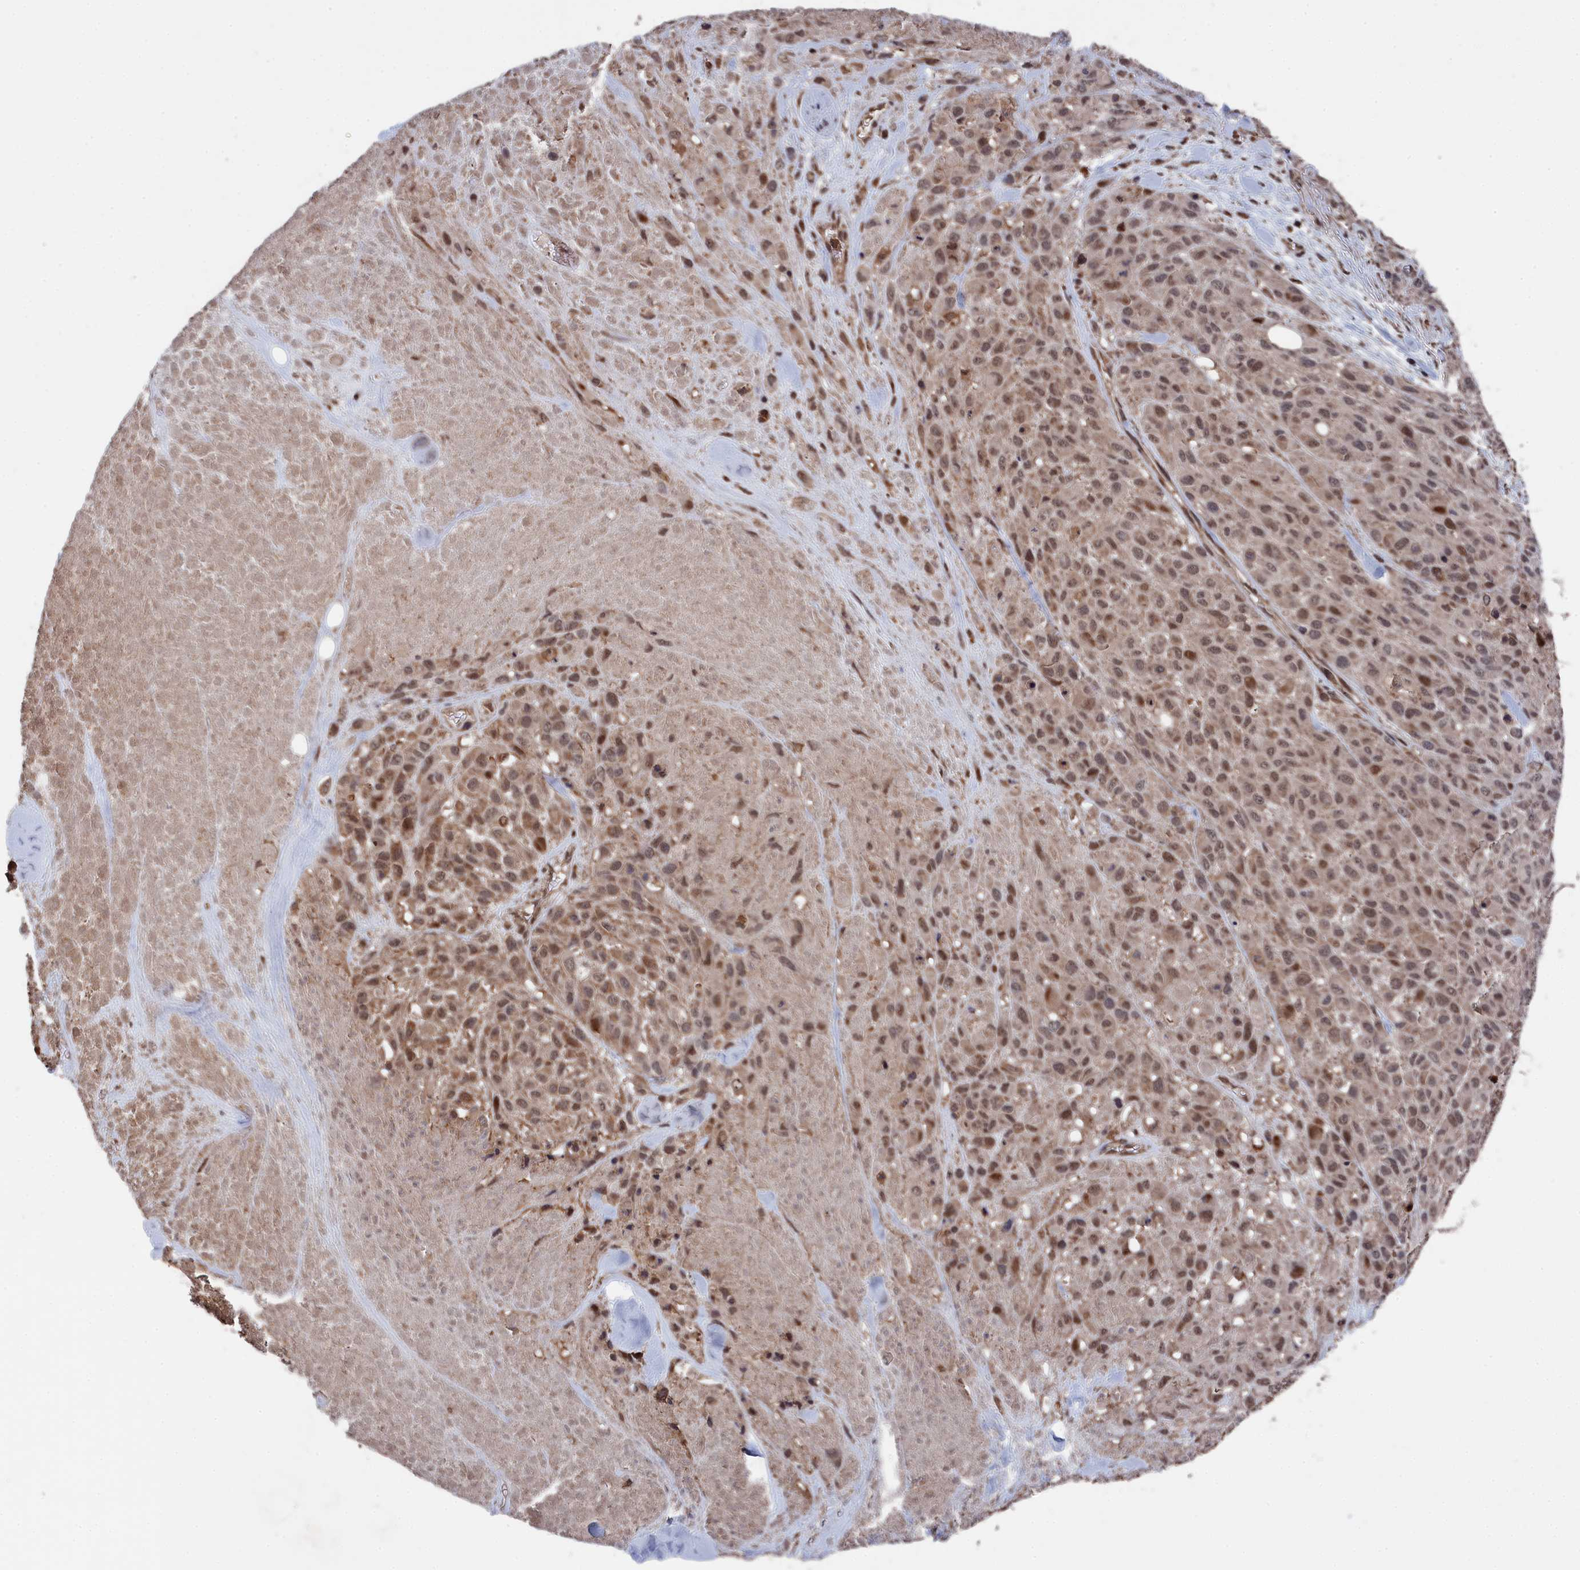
{"staining": {"intensity": "moderate", "quantity": ">75%", "location": "nuclear"}, "tissue": "melanoma", "cell_type": "Tumor cells", "image_type": "cancer", "snomed": [{"axis": "morphology", "description": "Malignant melanoma, Metastatic site"}, {"axis": "topography", "description": "Skin"}], "caption": "A brown stain labels moderate nuclear positivity of a protein in human melanoma tumor cells.", "gene": "CEACAM21", "patient": {"sex": "female", "age": 81}}